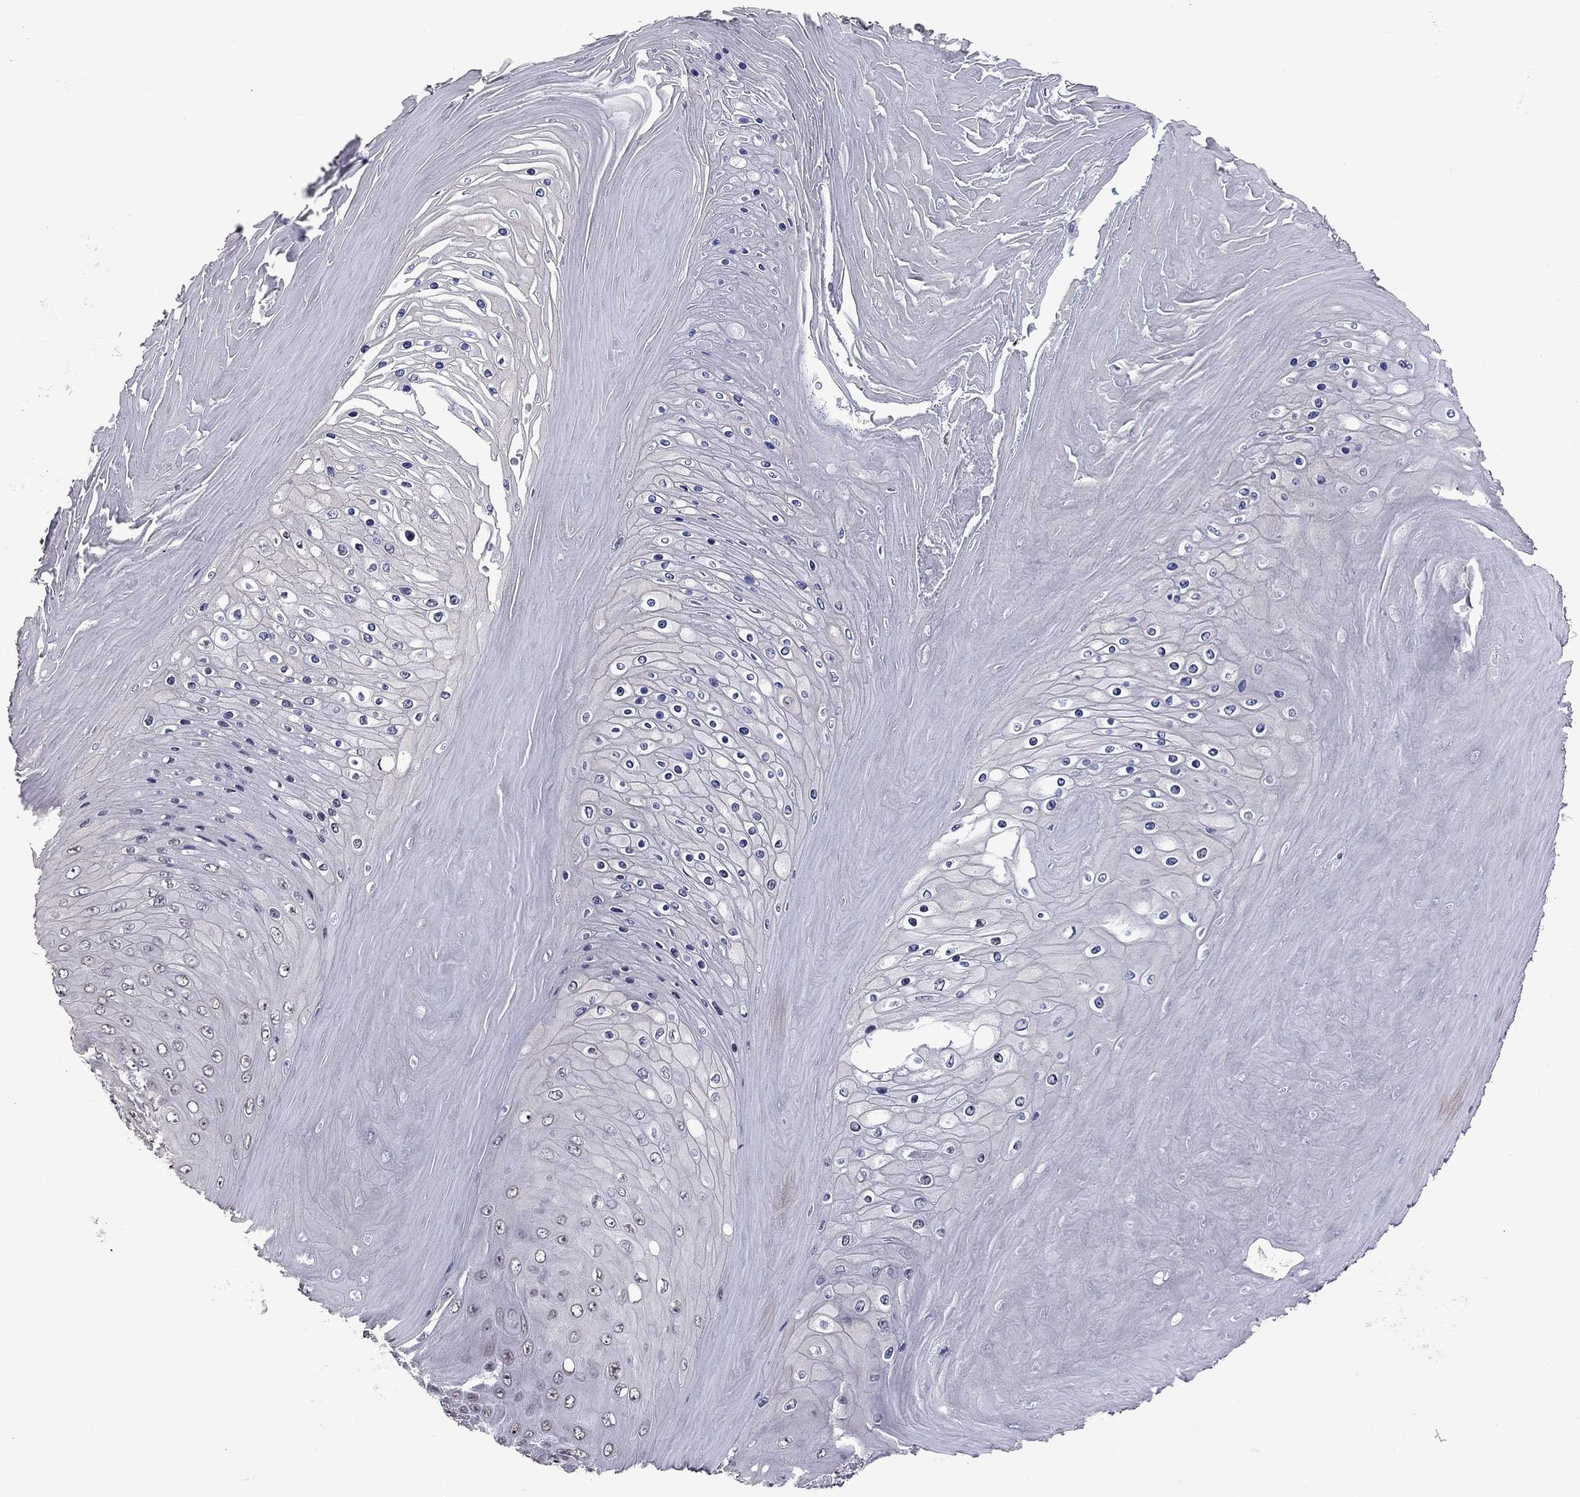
{"staining": {"intensity": "negative", "quantity": "none", "location": "none"}, "tissue": "skin cancer", "cell_type": "Tumor cells", "image_type": "cancer", "snomed": [{"axis": "morphology", "description": "Squamous cell carcinoma, NOS"}, {"axis": "topography", "description": "Skin"}], "caption": "The immunohistochemistry (IHC) photomicrograph has no significant positivity in tumor cells of skin cancer tissue.", "gene": "PPP1R3A", "patient": {"sex": "male", "age": 62}}